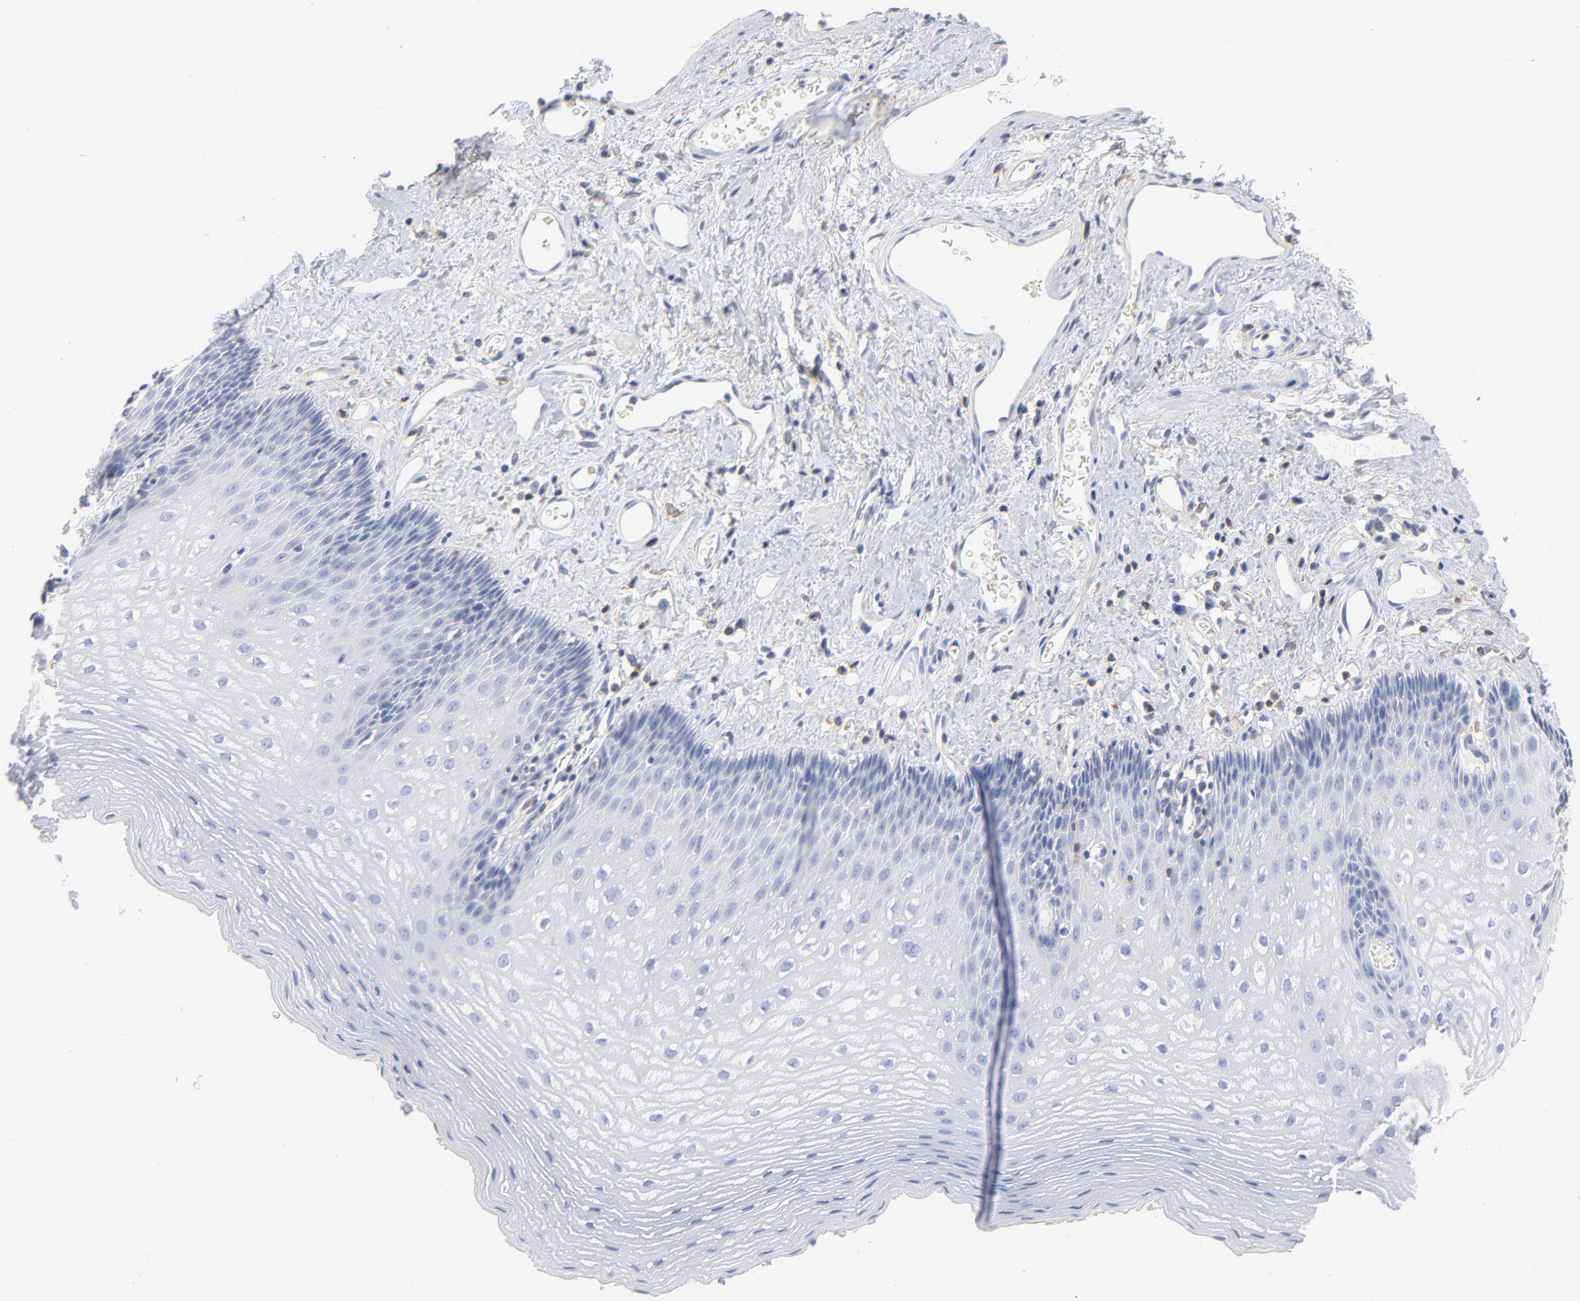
{"staining": {"intensity": "negative", "quantity": "none", "location": "none"}, "tissue": "esophagus", "cell_type": "Squamous epithelial cells", "image_type": "normal", "snomed": [{"axis": "morphology", "description": "Normal tissue, NOS"}, {"axis": "topography", "description": "Esophagus"}], "caption": "Protein analysis of normal esophagus reveals no significant staining in squamous epithelial cells. (DAB (3,3'-diaminobenzidine) IHC visualized using brightfield microscopy, high magnification).", "gene": "SEPTIN11", "patient": {"sex": "female", "age": 70}}